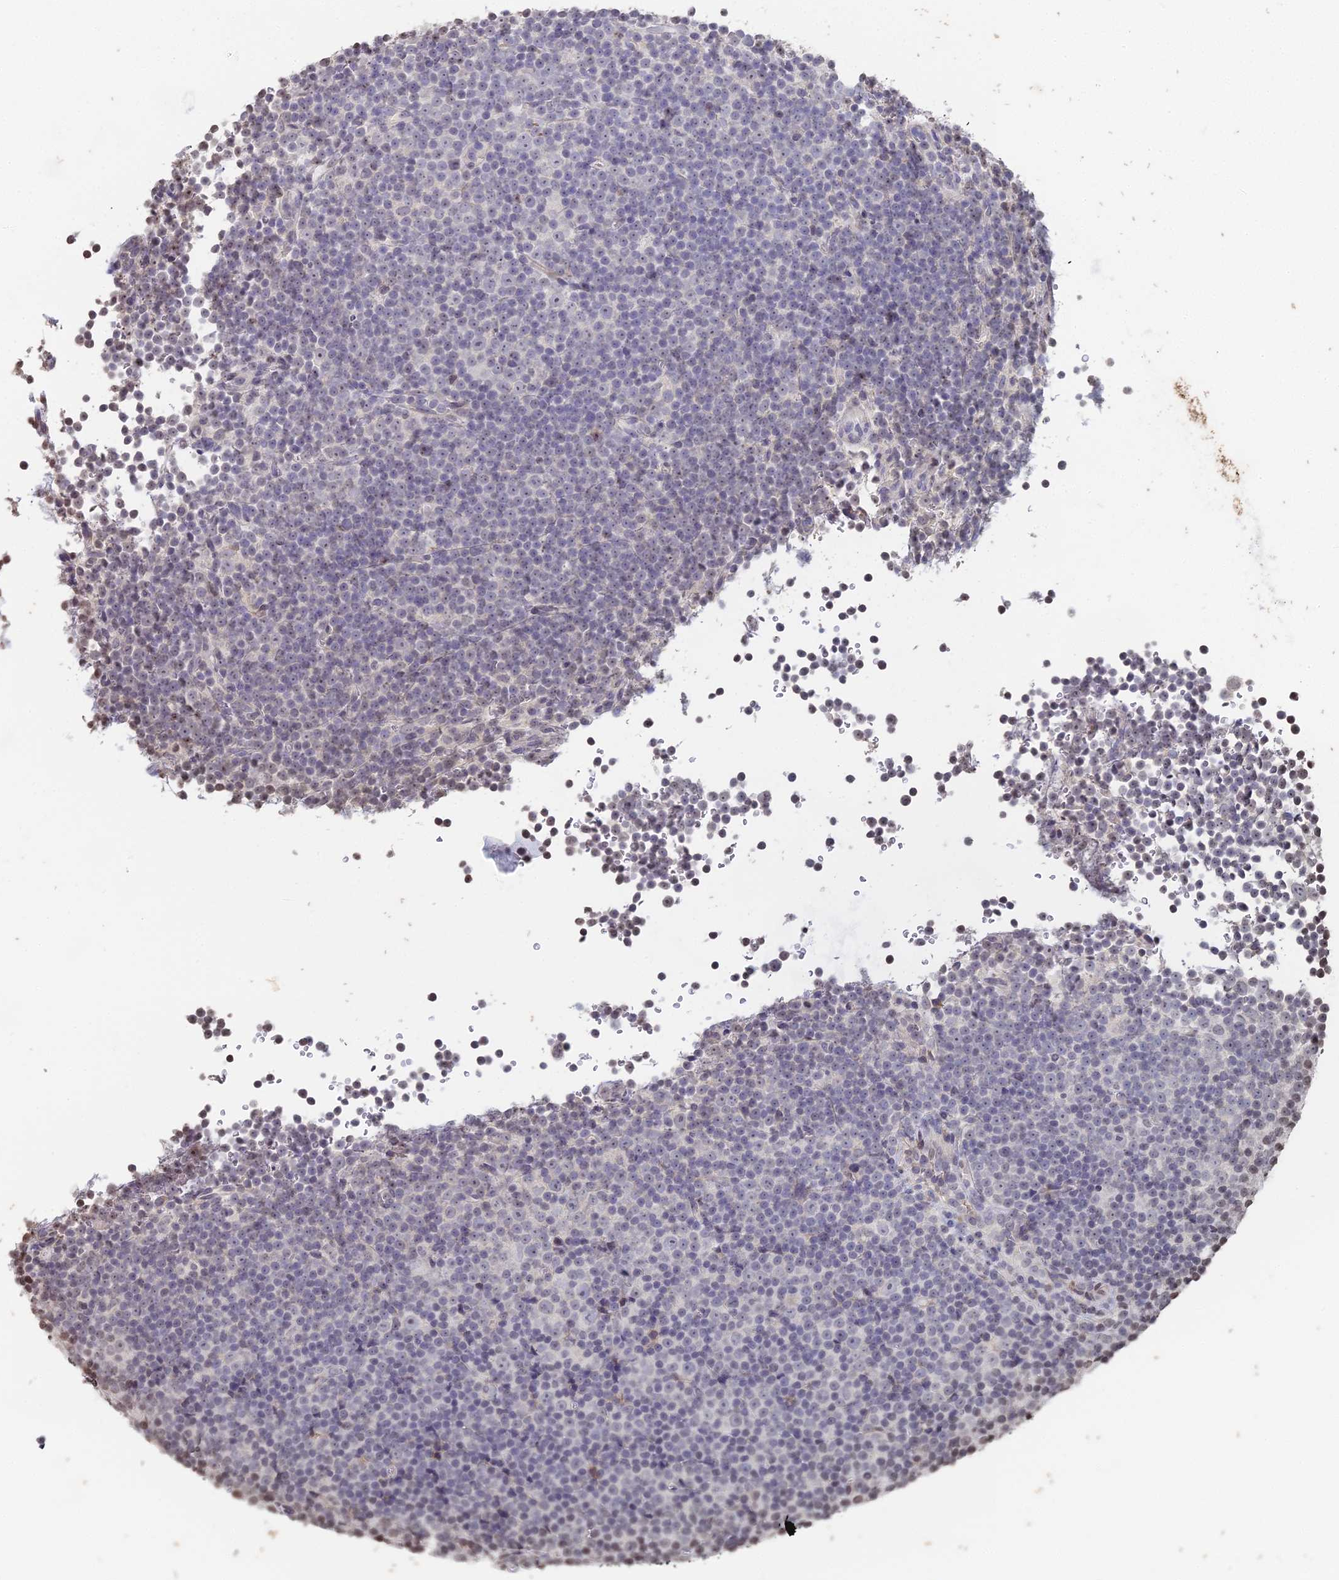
{"staining": {"intensity": "negative", "quantity": "none", "location": "none"}, "tissue": "lymphoma", "cell_type": "Tumor cells", "image_type": "cancer", "snomed": [{"axis": "morphology", "description": "Malignant lymphoma, non-Hodgkin's type, Low grade"}, {"axis": "topography", "description": "Lymph node"}], "caption": "High magnification brightfield microscopy of lymphoma stained with DAB (3,3'-diaminobenzidine) (brown) and counterstained with hematoxylin (blue): tumor cells show no significant staining.", "gene": "PRR22", "patient": {"sex": "female", "age": 67}}